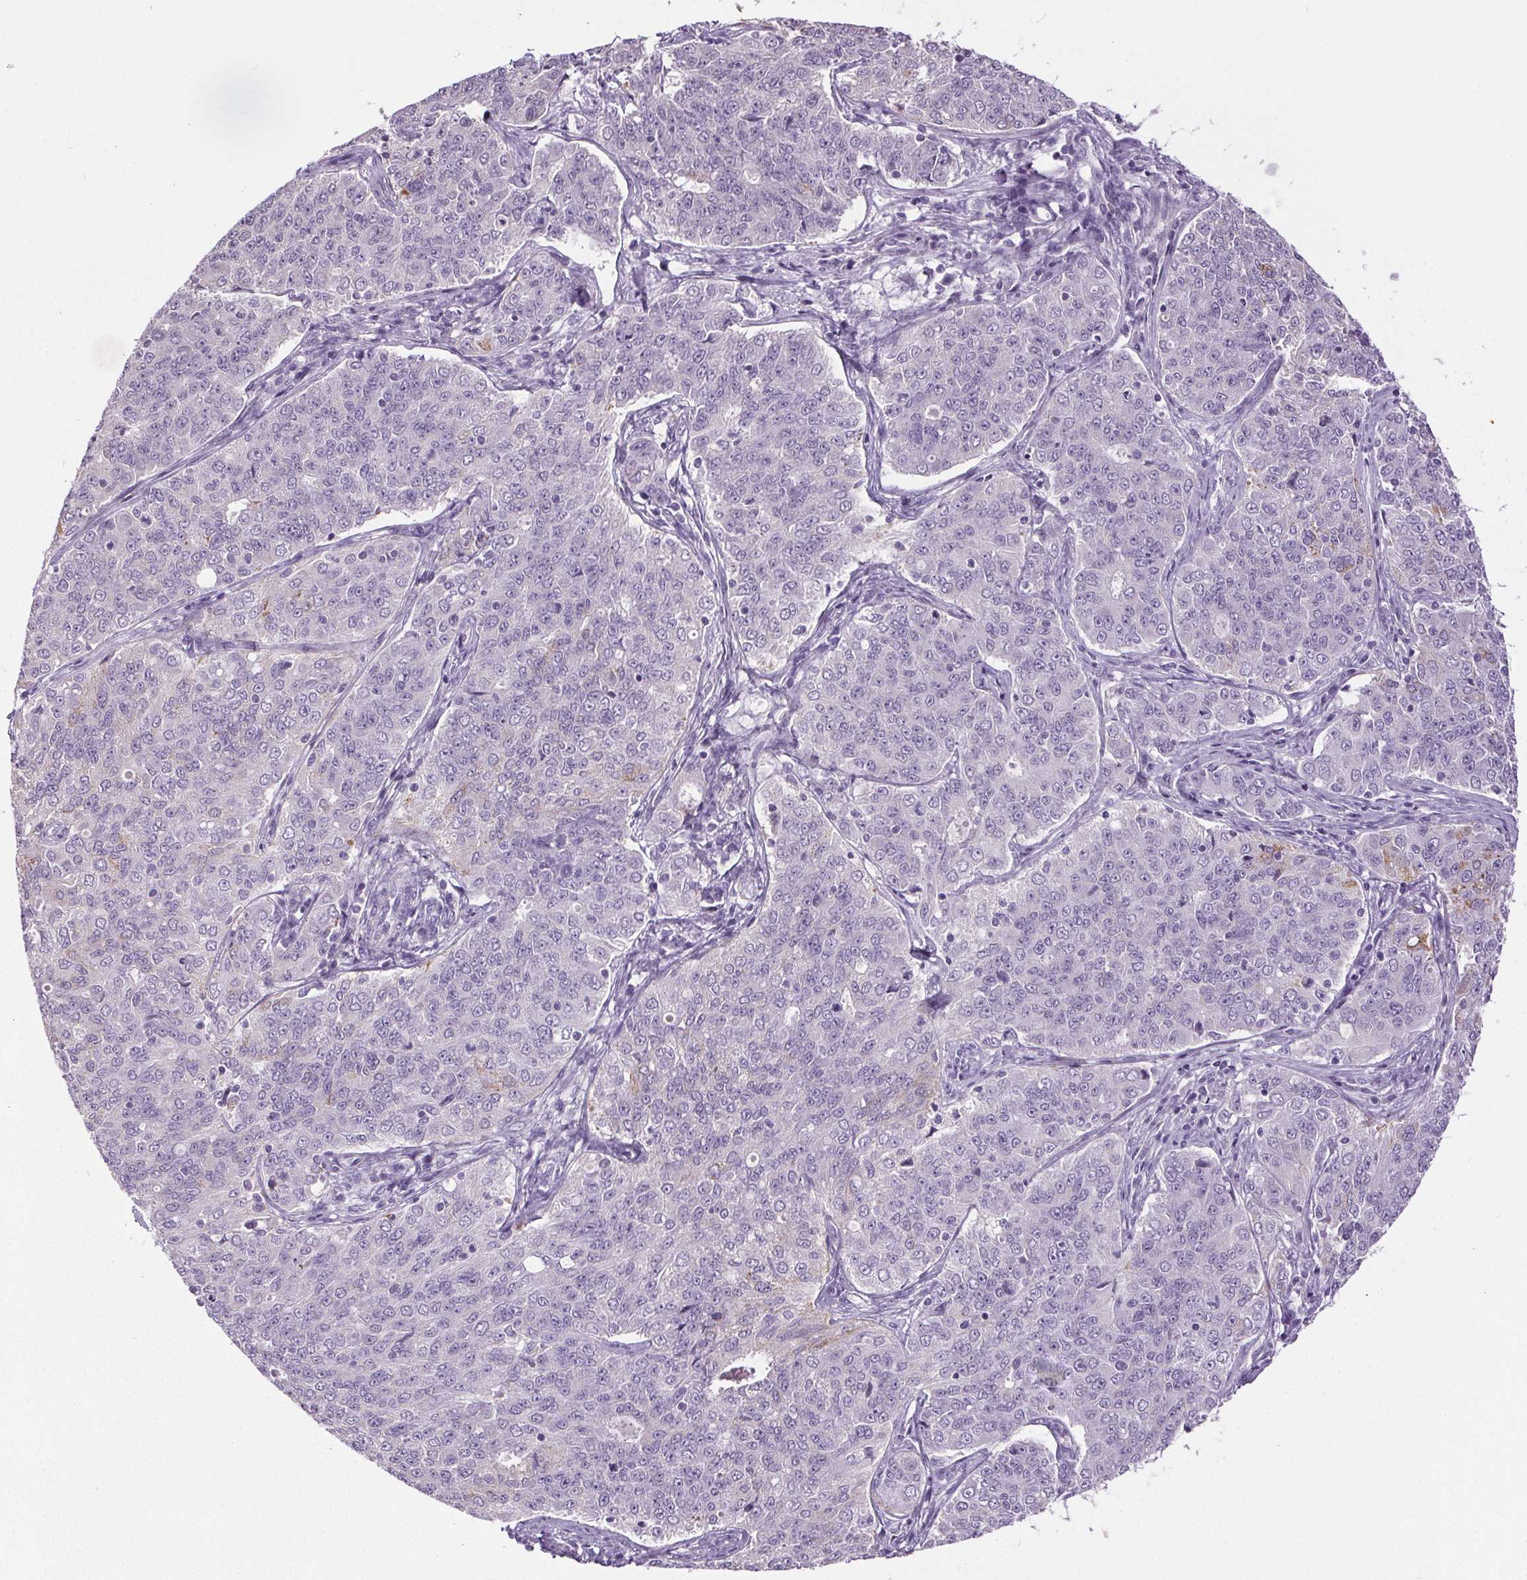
{"staining": {"intensity": "negative", "quantity": "none", "location": "none"}, "tissue": "endometrial cancer", "cell_type": "Tumor cells", "image_type": "cancer", "snomed": [{"axis": "morphology", "description": "Adenocarcinoma, NOS"}, {"axis": "topography", "description": "Endometrium"}], "caption": "There is no significant positivity in tumor cells of endometrial adenocarcinoma.", "gene": "GPIHBP1", "patient": {"sex": "female", "age": 43}}